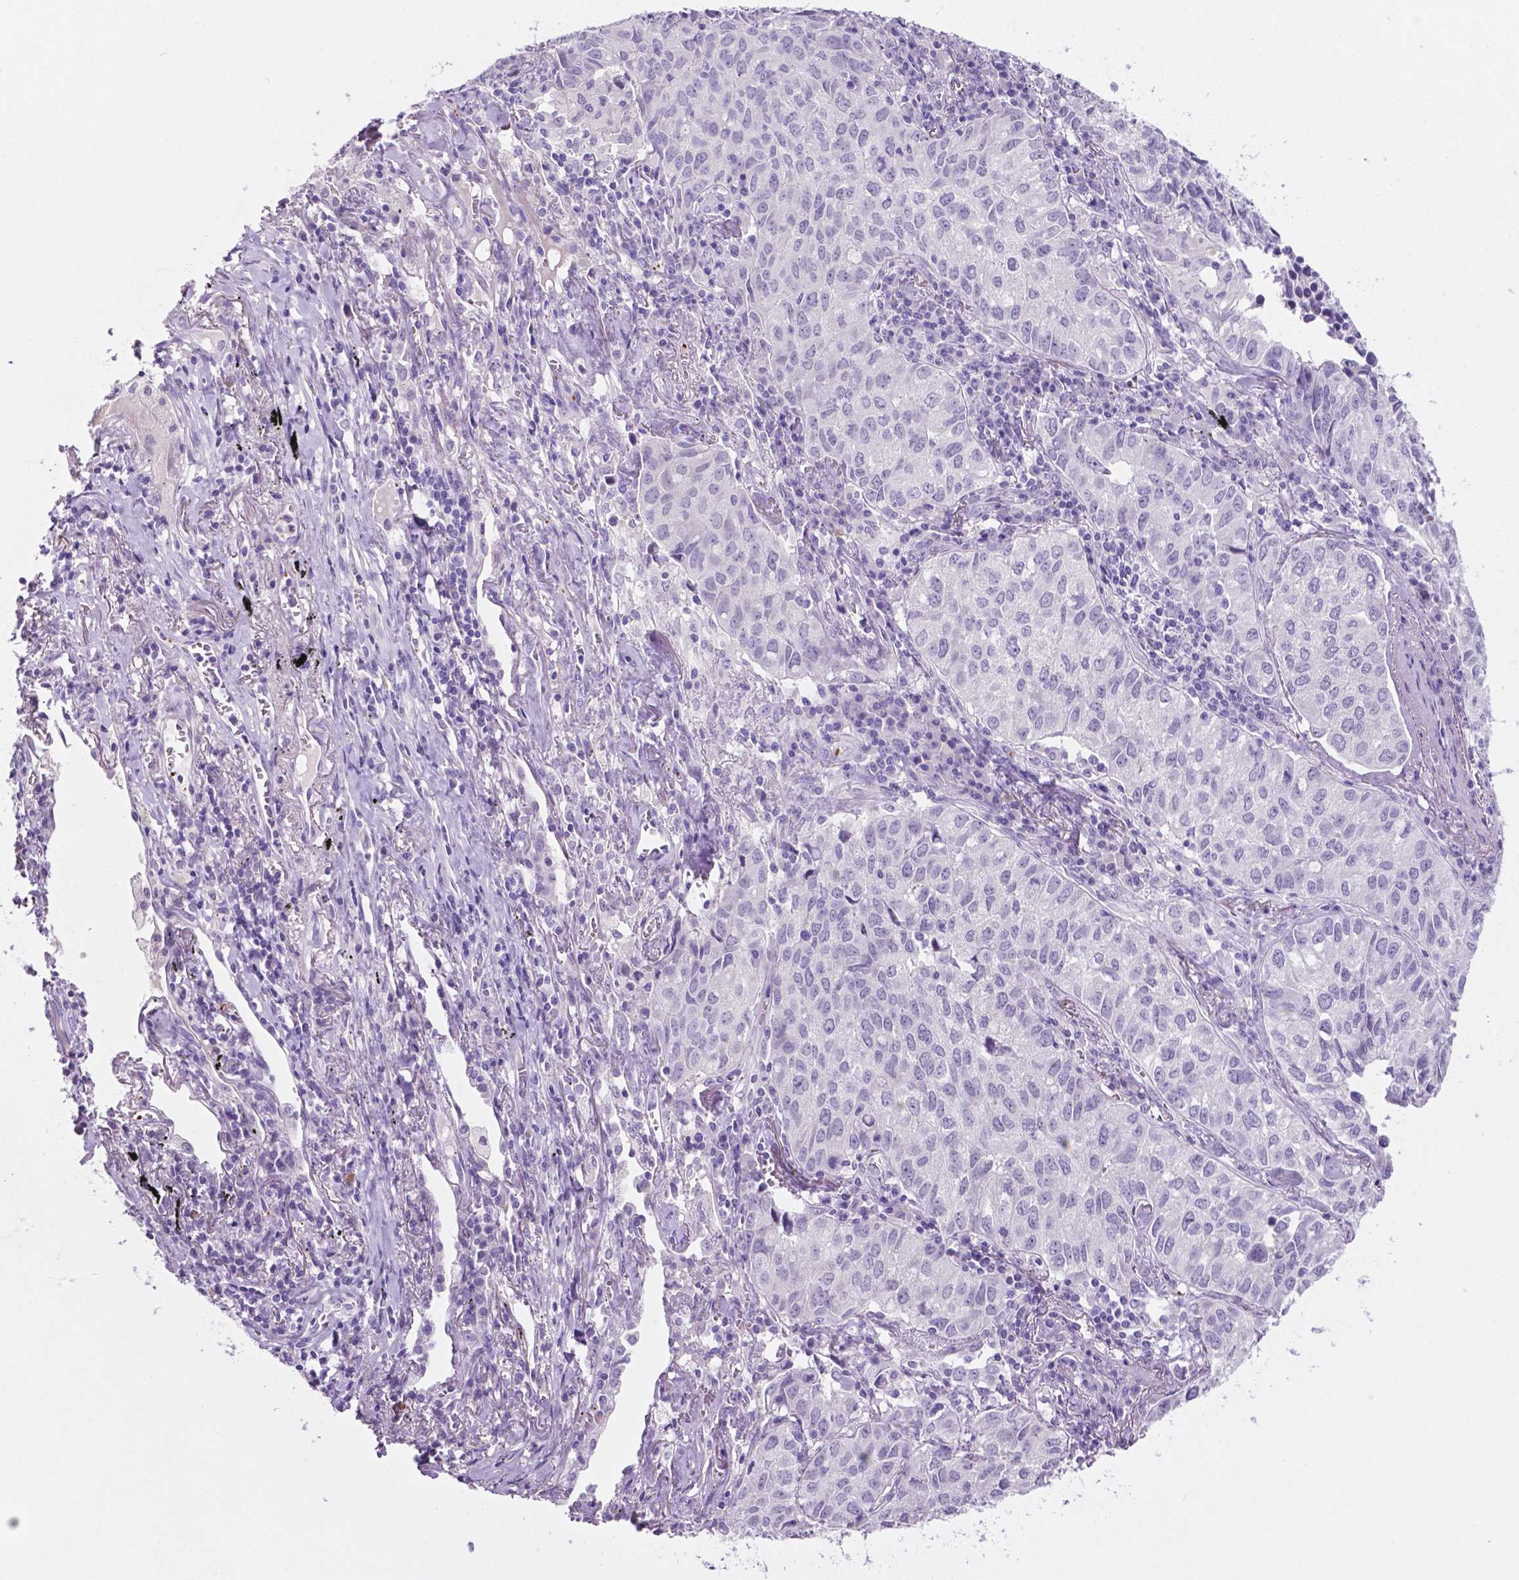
{"staining": {"intensity": "negative", "quantity": "none", "location": "none"}, "tissue": "lung cancer", "cell_type": "Tumor cells", "image_type": "cancer", "snomed": [{"axis": "morphology", "description": "Adenocarcinoma, NOS"}, {"axis": "topography", "description": "Lung"}], "caption": "Human lung cancer stained for a protein using IHC reveals no positivity in tumor cells.", "gene": "EBLN2", "patient": {"sex": "female", "age": 50}}